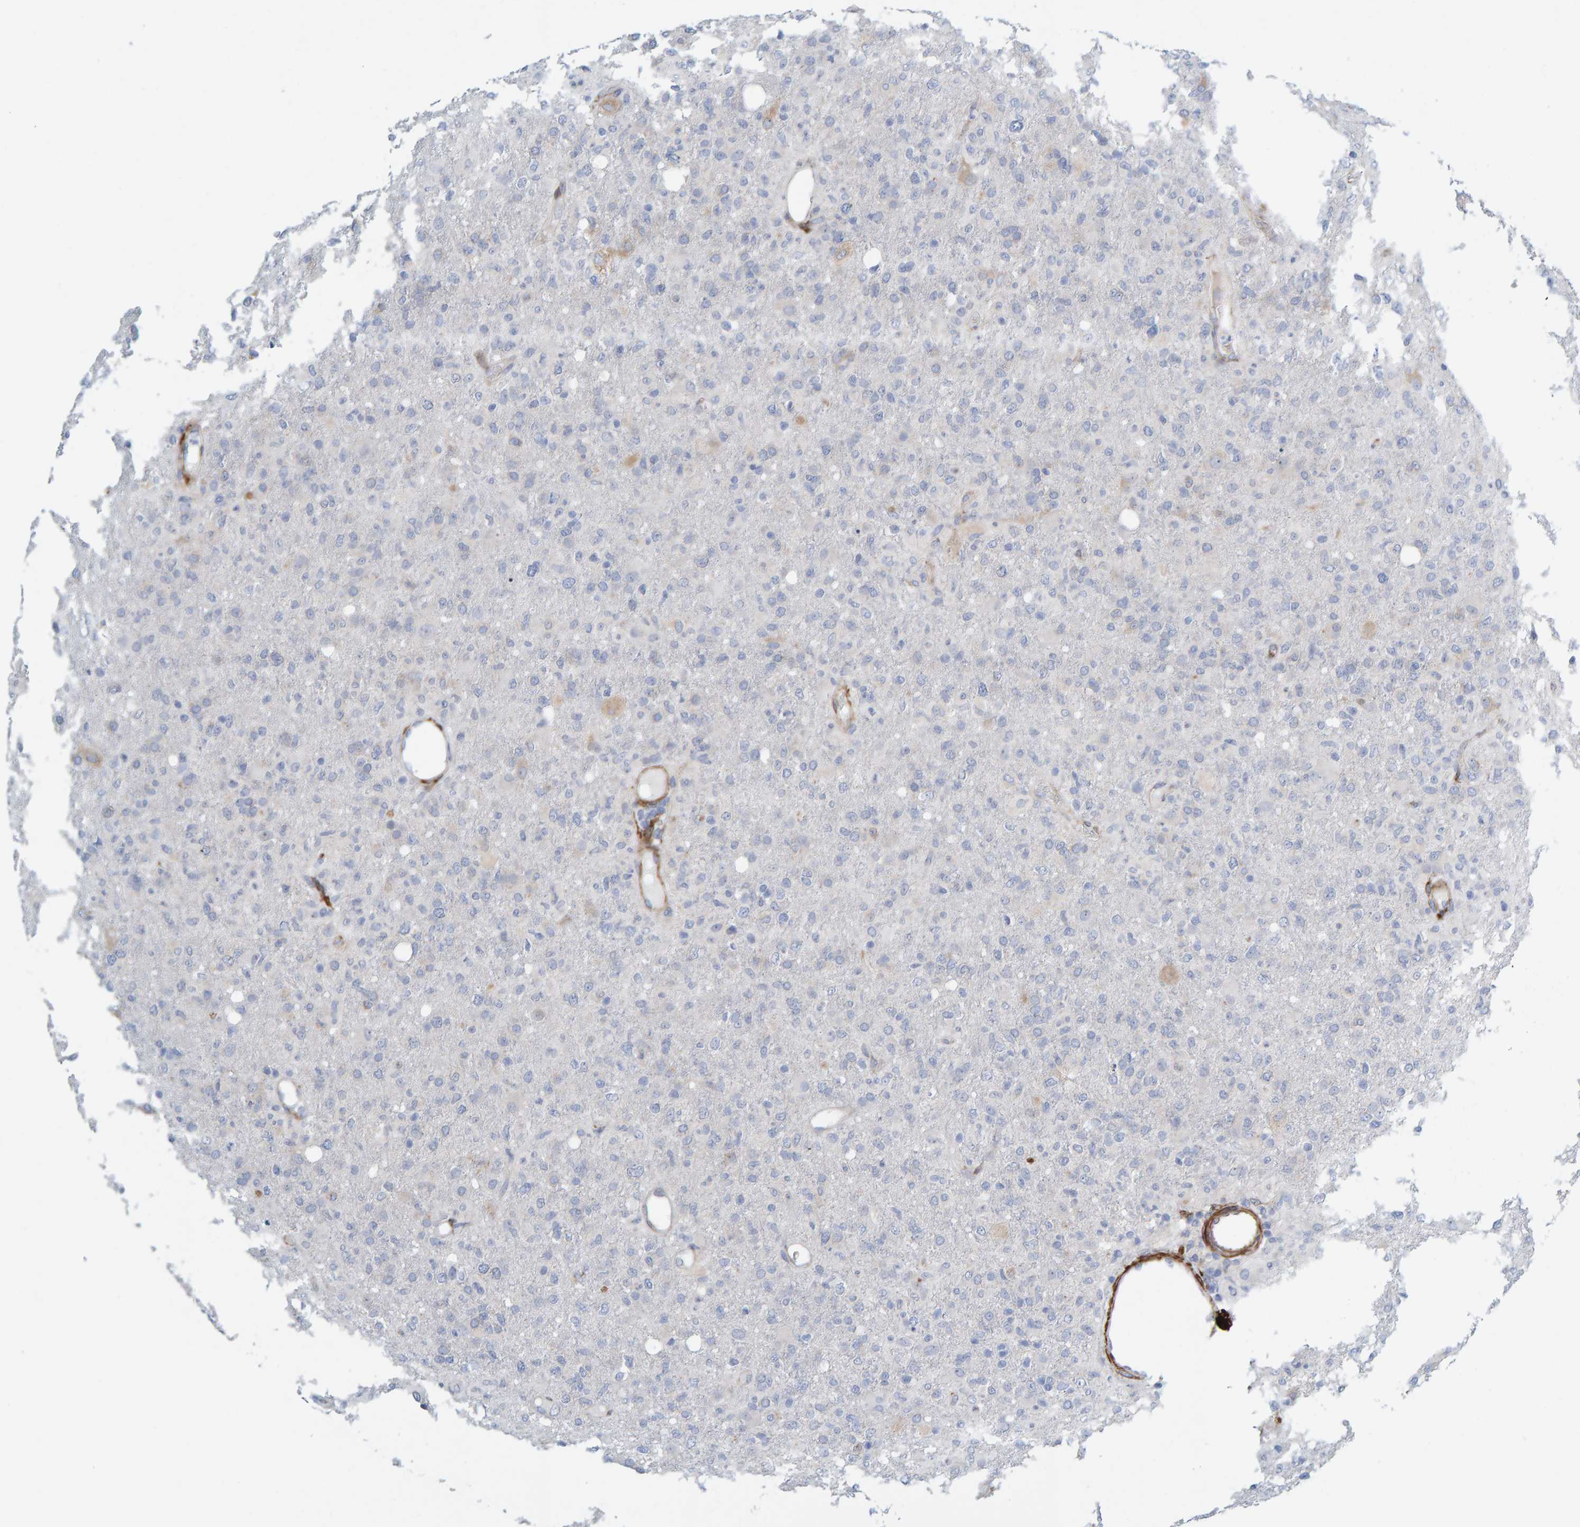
{"staining": {"intensity": "negative", "quantity": "none", "location": "none"}, "tissue": "glioma", "cell_type": "Tumor cells", "image_type": "cancer", "snomed": [{"axis": "morphology", "description": "Glioma, malignant, High grade"}, {"axis": "topography", "description": "Brain"}], "caption": "Immunohistochemistry (IHC) image of neoplastic tissue: human malignant glioma (high-grade) stained with DAB (3,3'-diaminobenzidine) exhibits no significant protein staining in tumor cells.", "gene": "MMP16", "patient": {"sex": "female", "age": 57}}